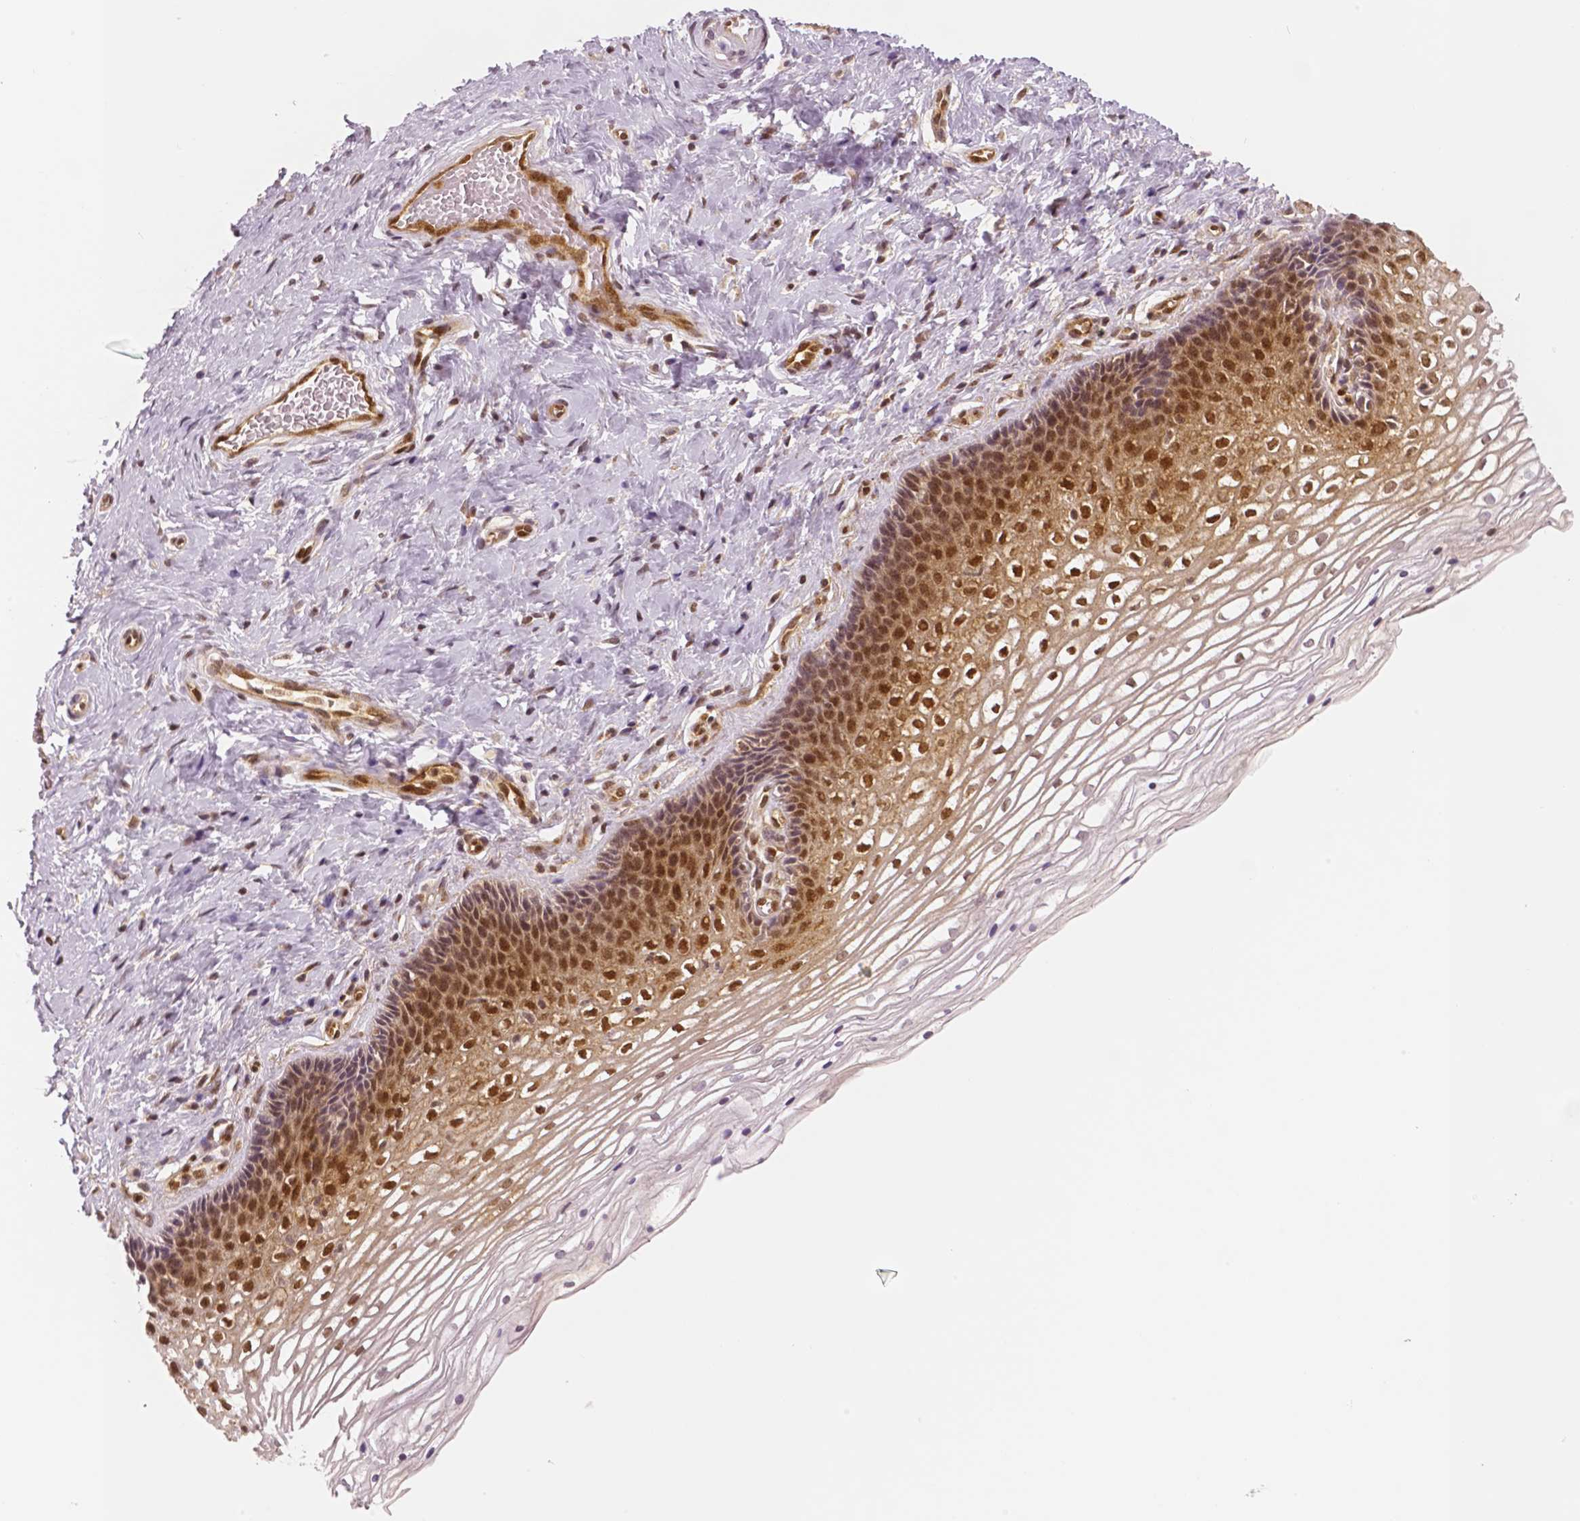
{"staining": {"intensity": "moderate", "quantity": ">75%", "location": "cytoplasmic/membranous,nuclear"}, "tissue": "cervix", "cell_type": "Glandular cells", "image_type": "normal", "snomed": [{"axis": "morphology", "description": "Normal tissue, NOS"}, {"axis": "topography", "description": "Cervix"}], "caption": "Immunohistochemistry photomicrograph of benign cervix: cervix stained using immunohistochemistry demonstrates medium levels of moderate protein expression localized specifically in the cytoplasmic/membranous,nuclear of glandular cells, appearing as a cytoplasmic/membranous,nuclear brown color.", "gene": "STAT3", "patient": {"sex": "female", "age": 34}}